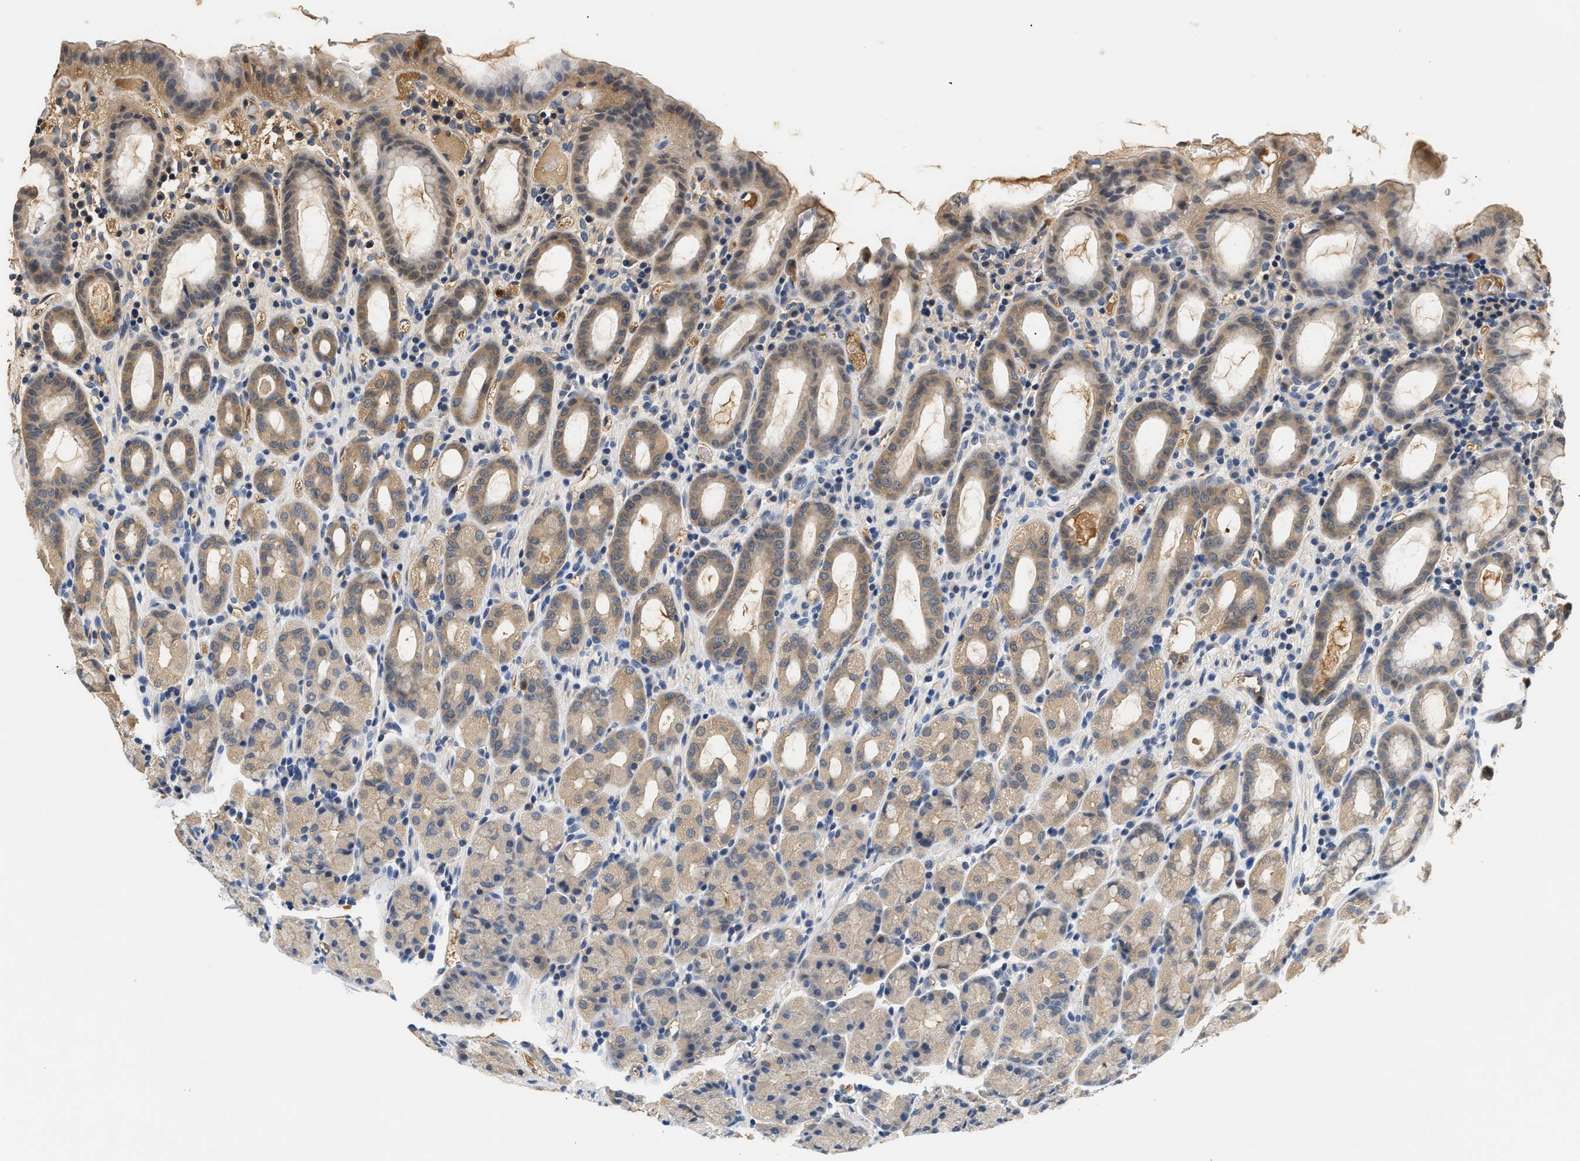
{"staining": {"intensity": "weak", "quantity": ">75%", "location": "cytoplasmic/membranous"}, "tissue": "stomach", "cell_type": "Glandular cells", "image_type": "normal", "snomed": [{"axis": "morphology", "description": "Normal tissue, NOS"}, {"axis": "morphology", "description": "Carcinoid, malignant, NOS"}, {"axis": "topography", "description": "Stomach, upper"}], "caption": "Immunohistochemistry of benign human stomach displays low levels of weak cytoplasmic/membranous positivity in about >75% of glandular cells.", "gene": "GPI", "patient": {"sex": "male", "age": 39}}